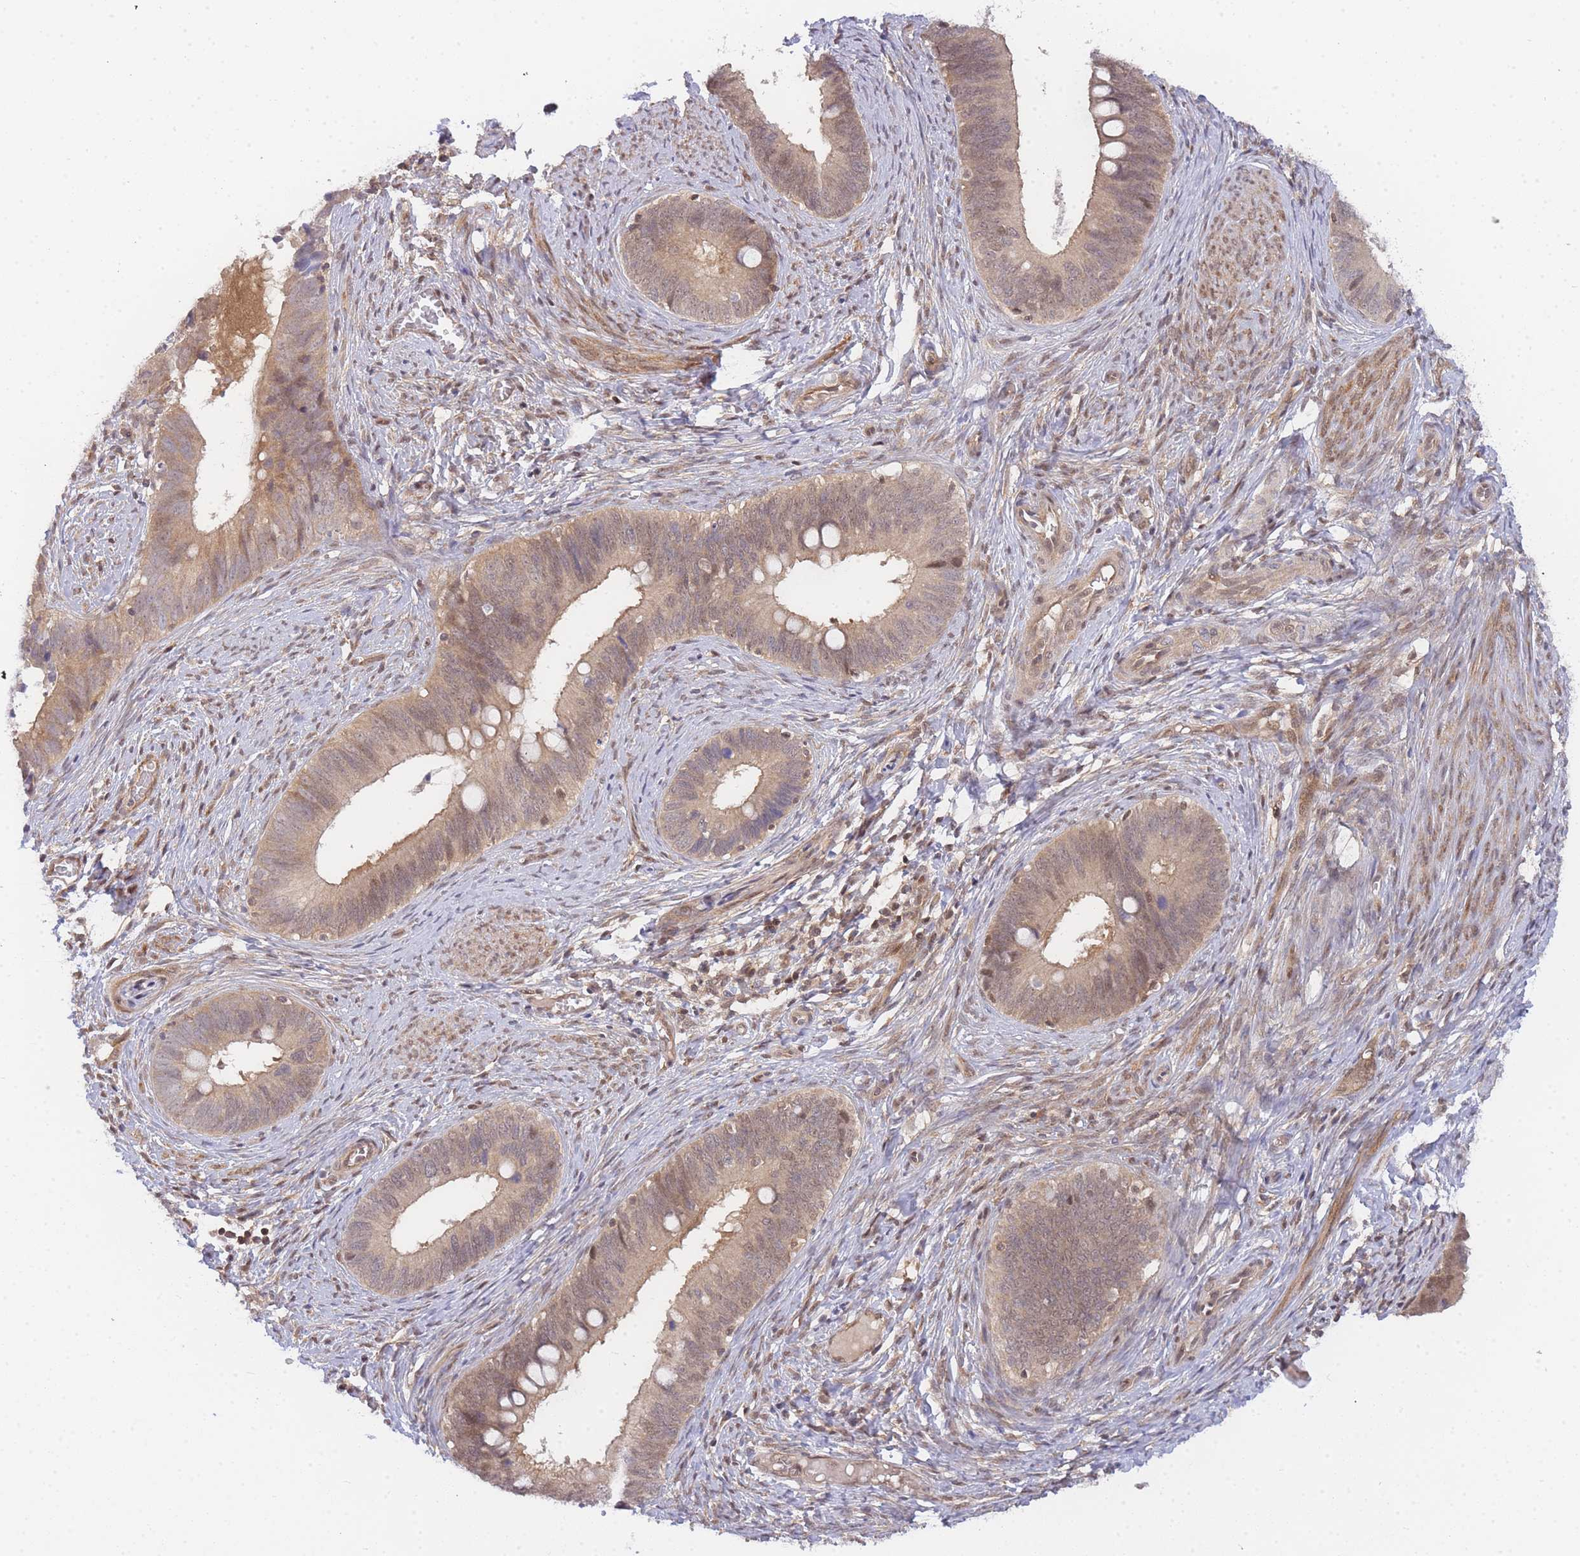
{"staining": {"intensity": "moderate", "quantity": ">75%", "location": "cytoplasmic/membranous,nuclear"}, "tissue": "cervical cancer", "cell_type": "Tumor cells", "image_type": "cancer", "snomed": [{"axis": "morphology", "description": "Adenocarcinoma, NOS"}, {"axis": "topography", "description": "Cervix"}], "caption": "DAB immunohistochemical staining of human adenocarcinoma (cervical) reveals moderate cytoplasmic/membranous and nuclear protein positivity in about >75% of tumor cells. Ihc stains the protein in brown and the nuclei are stained blue.", "gene": "KIAA1191", "patient": {"sex": "female", "age": 42}}